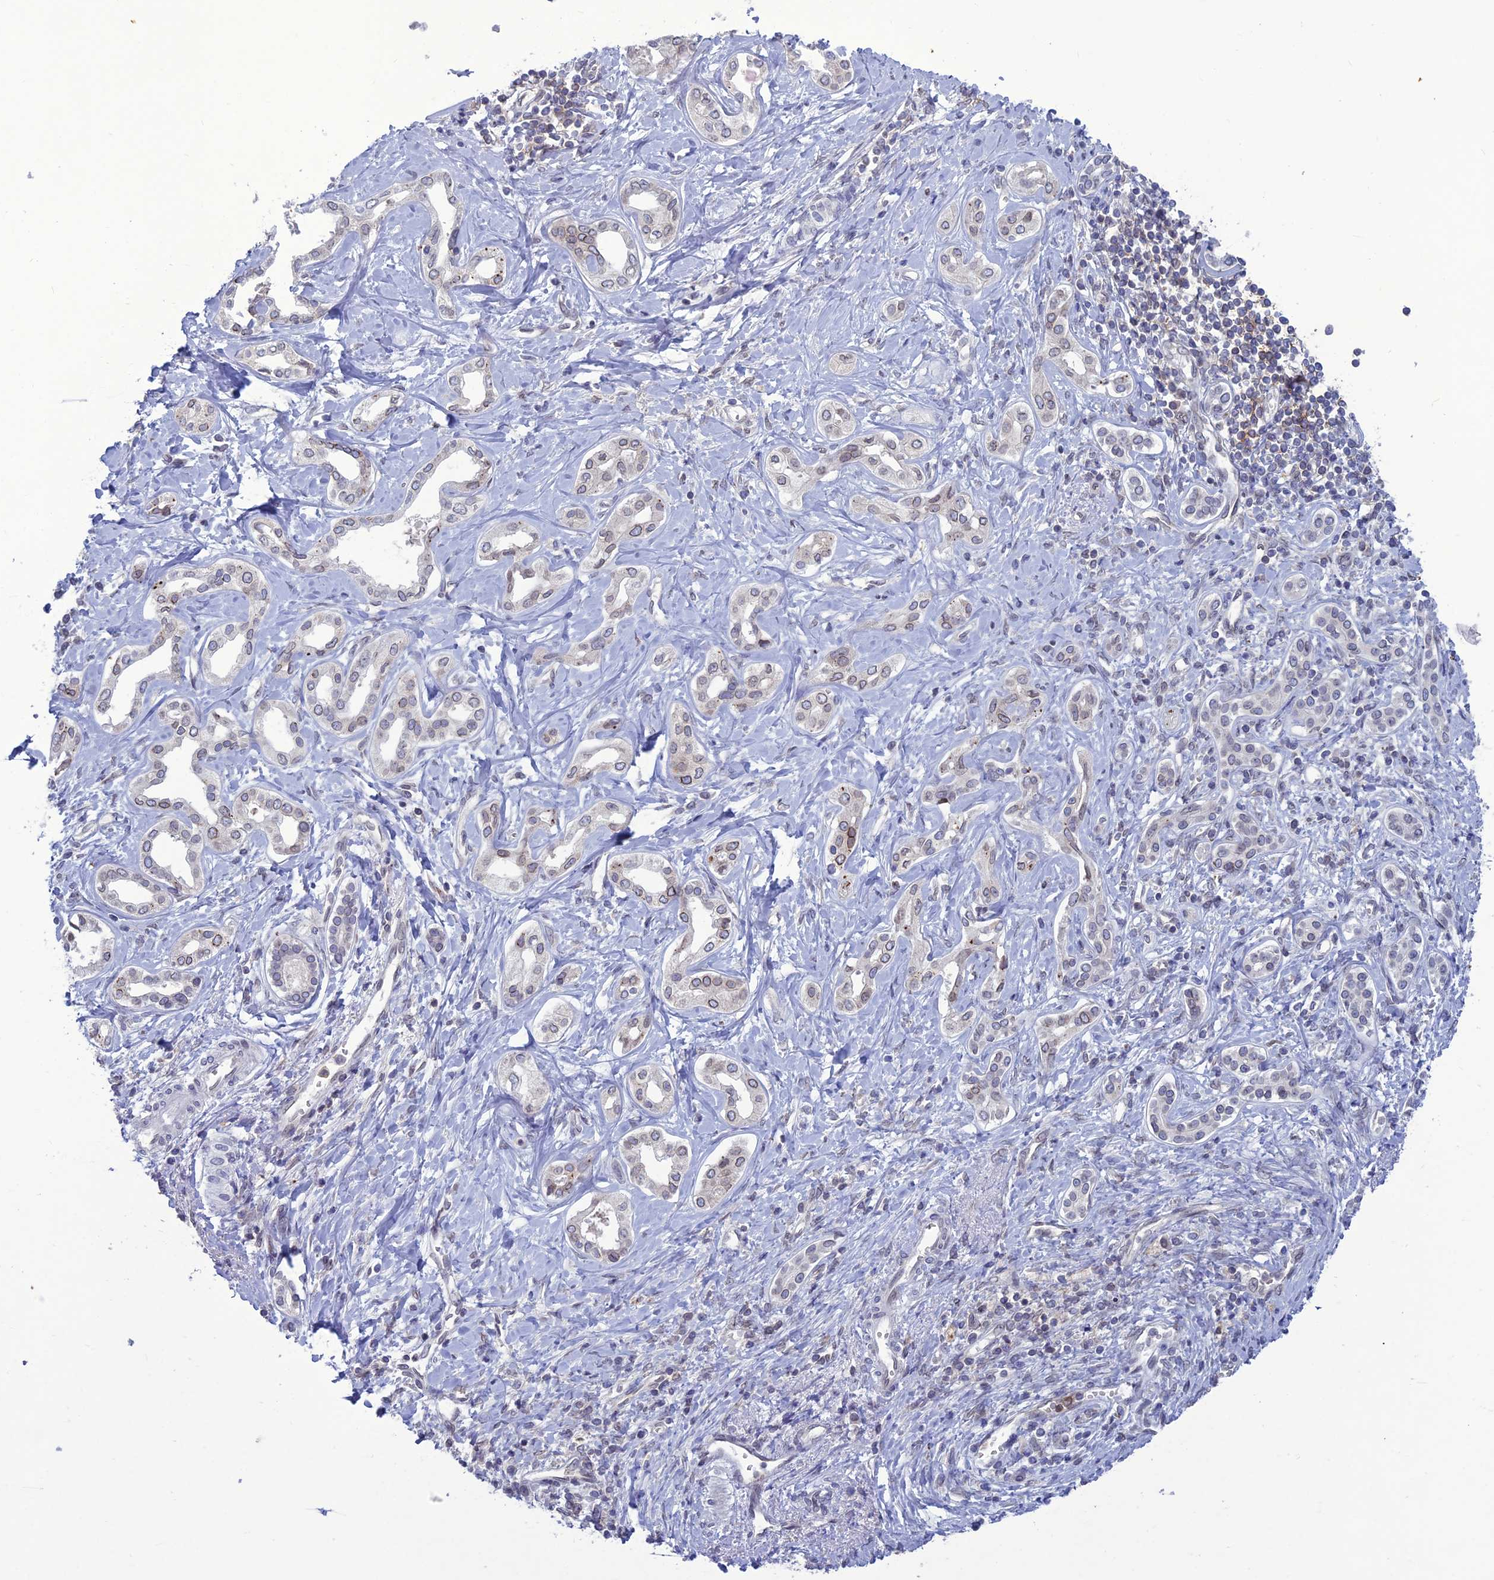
{"staining": {"intensity": "weak", "quantity": ">75%", "location": "cytoplasmic/membranous,nuclear"}, "tissue": "liver cancer", "cell_type": "Tumor cells", "image_type": "cancer", "snomed": [{"axis": "morphology", "description": "Cholangiocarcinoma"}, {"axis": "topography", "description": "Liver"}], "caption": "Weak cytoplasmic/membranous and nuclear positivity for a protein is seen in about >75% of tumor cells of liver cholangiocarcinoma using immunohistochemistry.", "gene": "WDR46", "patient": {"sex": "female", "age": 77}}